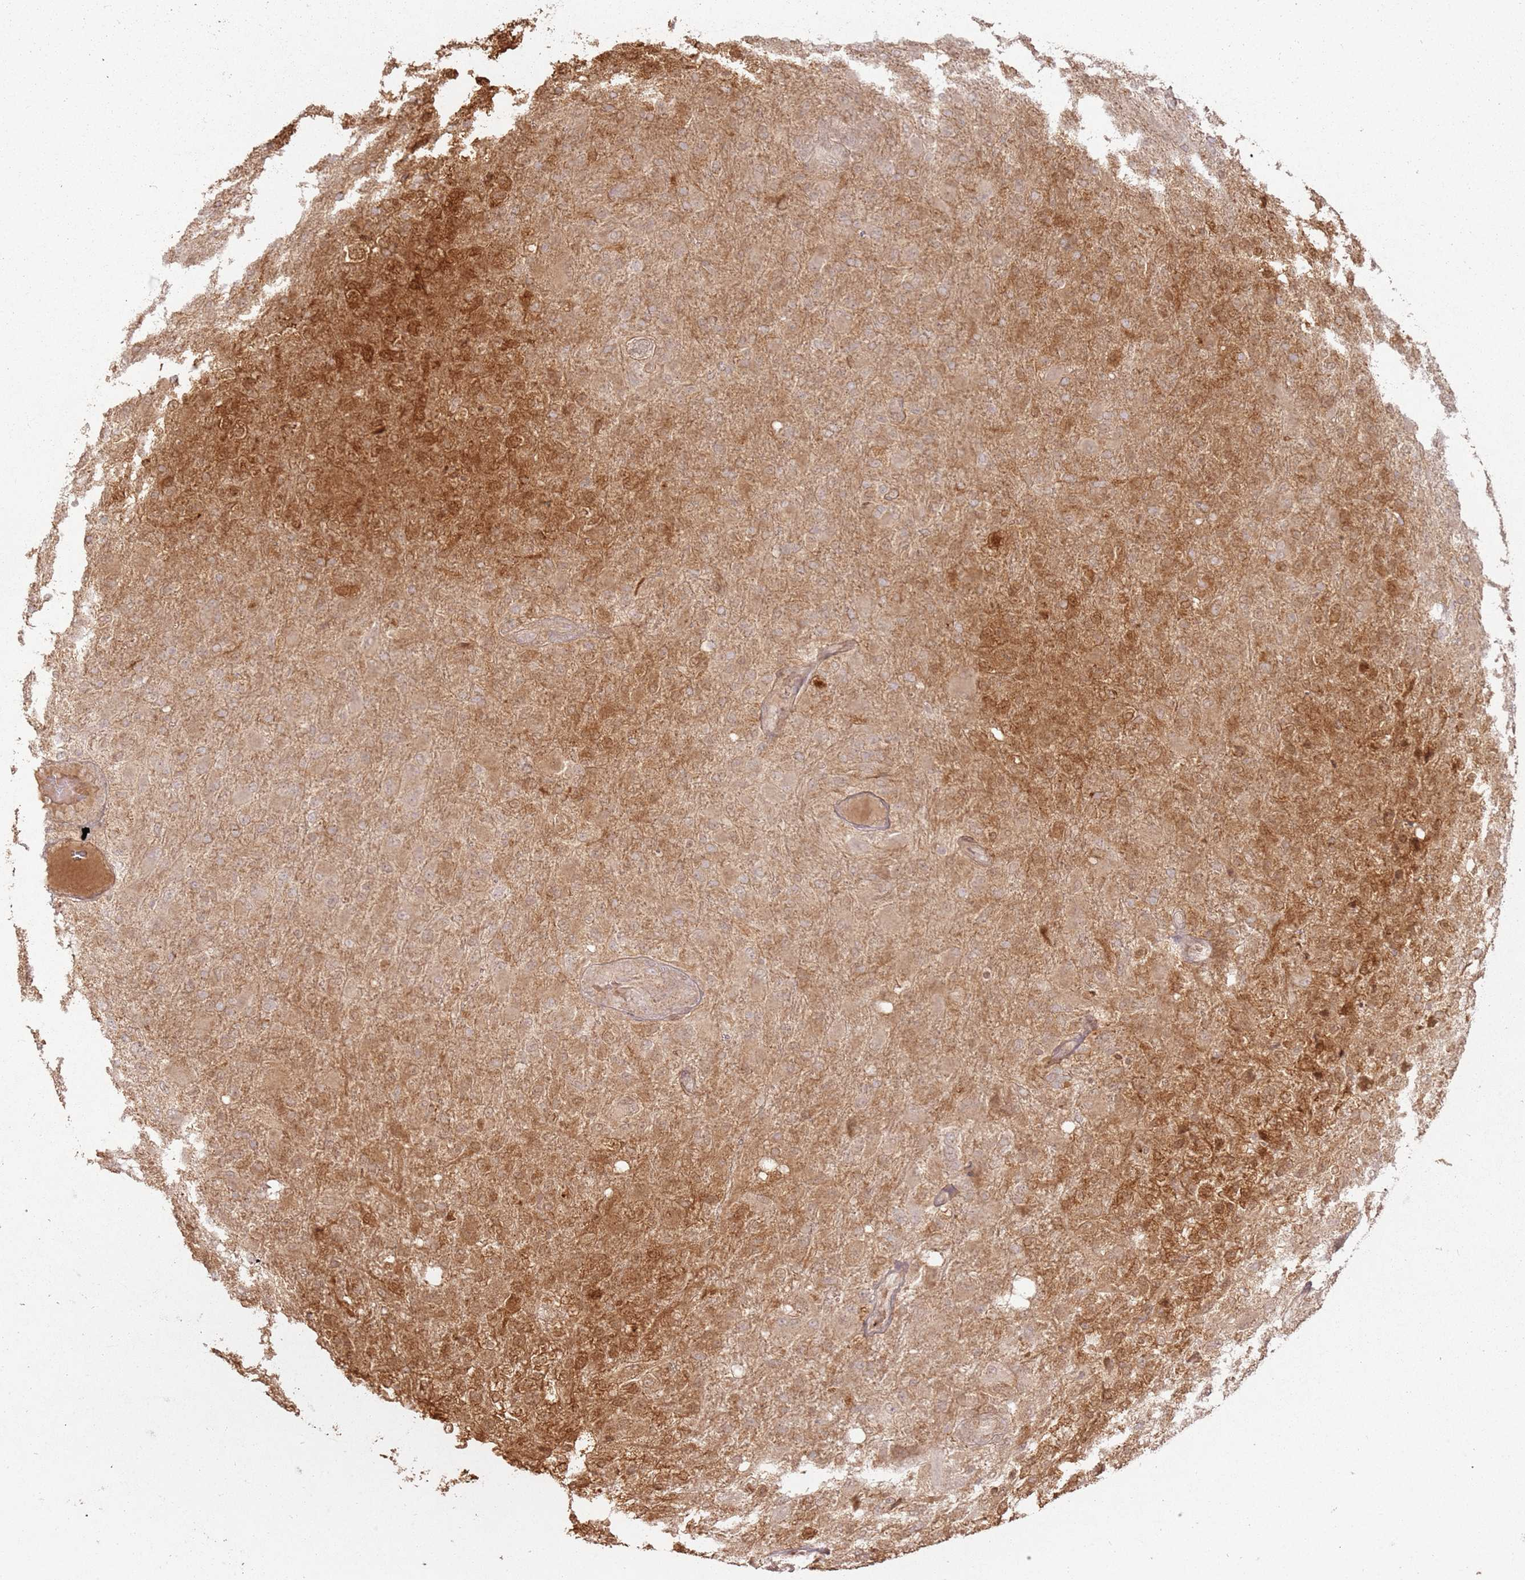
{"staining": {"intensity": "moderate", "quantity": "25%-75%", "location": "cytoplasmic/membranous"}, "tissue": "glioma", "cell_type": "Tumor cells", "image_type": "cancer", "snomed": [{"axis": "morphology", "description": "Glioma, malignant, Low grade"}, {"axis": "topography", "description": "Brain"}], "caption": "A brown stain highlights moderate cytoplasmic/membranous staining of a protein in human glioma tumor cells.", "gene": "ZNF776", "patient": {"sex": "male", "age": 65}}